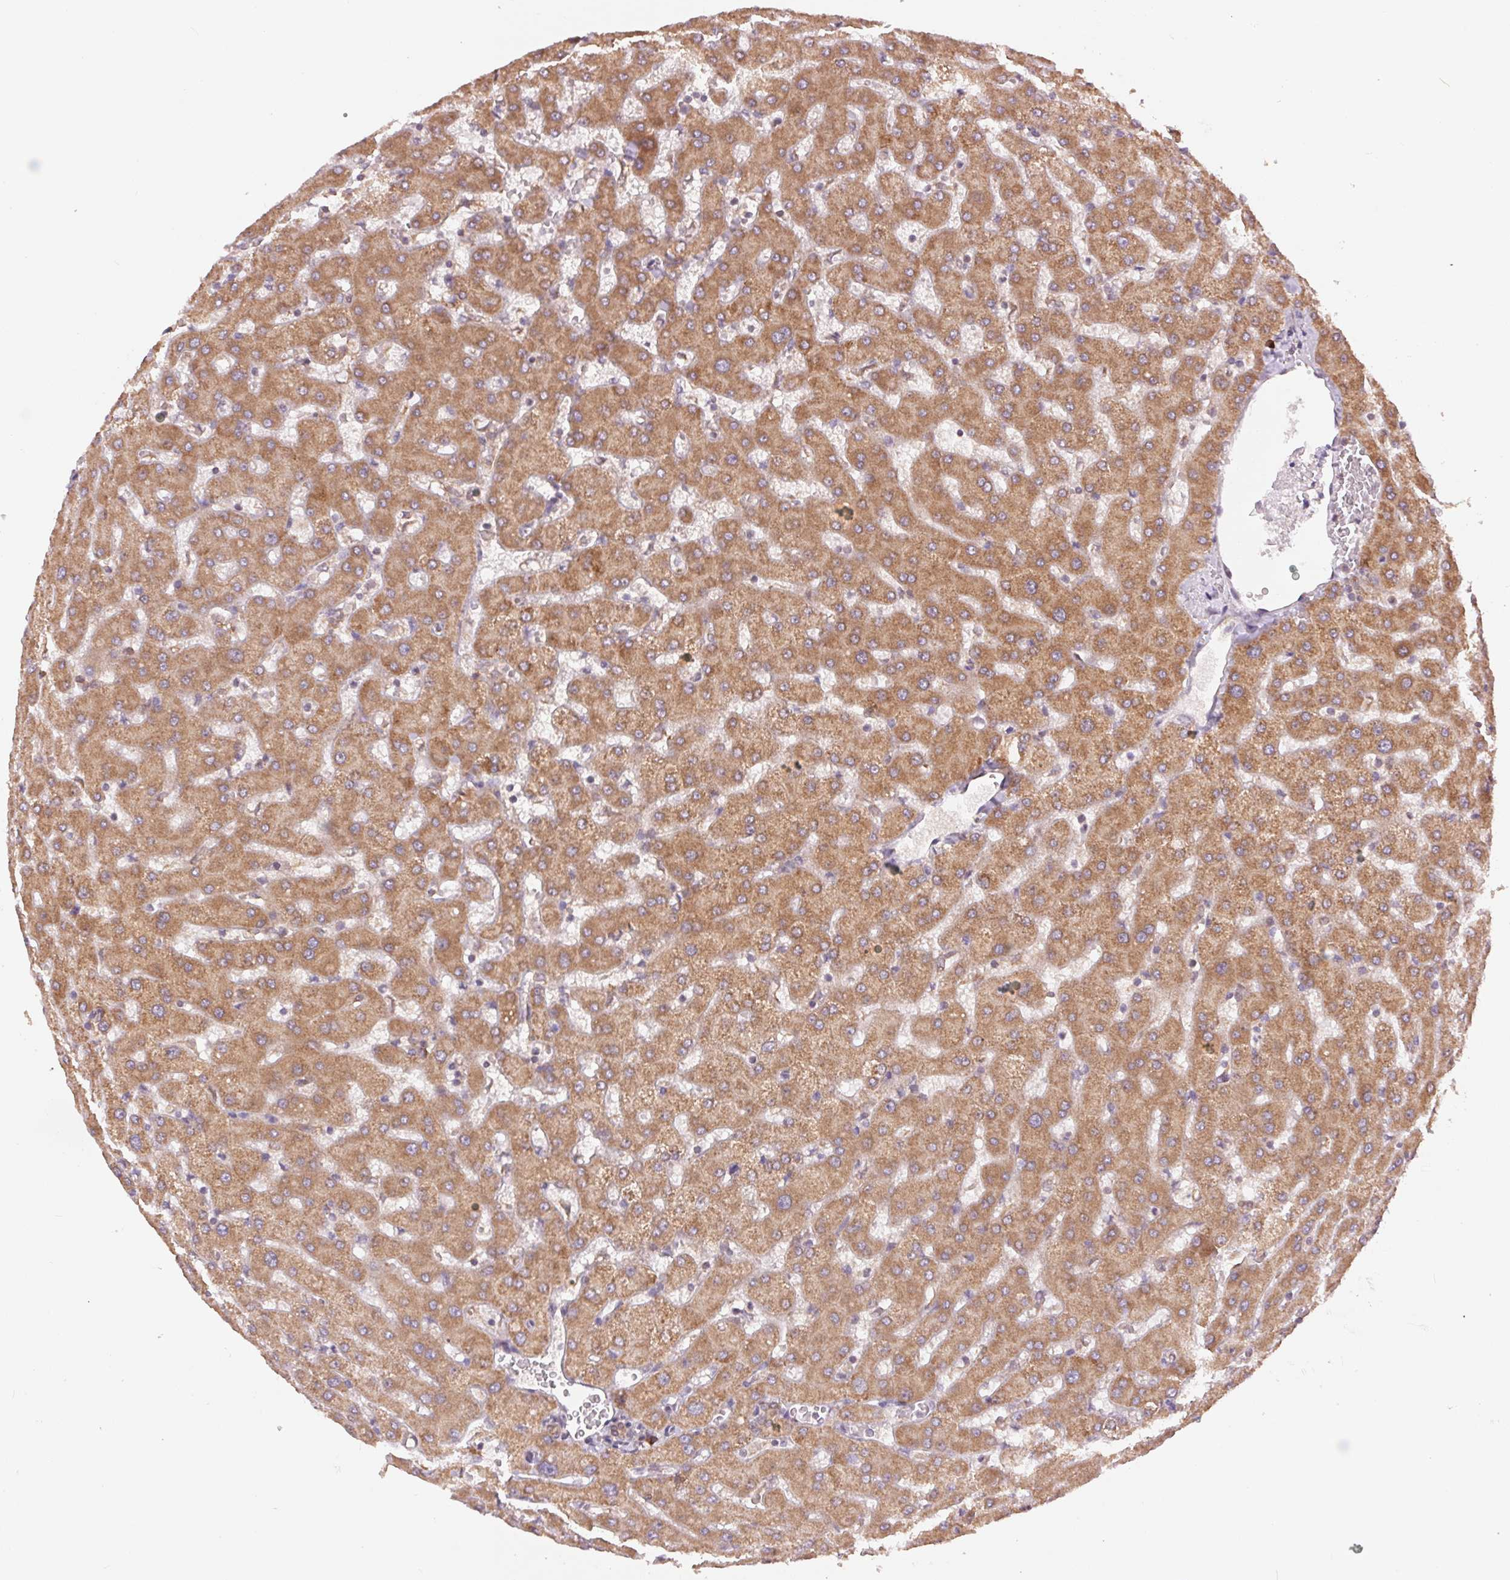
{"staining": {"intensity": "moderate", "quantity": ">75%", "location": "cytoplasmic/membranous"}, "tissue": "liver", "cell_type": "Cholangiocytes", "image_type": "normal", "snomed": [{"axis": "morphology", "description": "Normal tissue, NOS"}, {"axis": "topography", "description": "Liver"}], "caption": "Immunohistochemical staining of normal human liver displays >75% levels of moderate cytoplasmic/membranous protein expression in approximately >75% of cholangiocytes.", "gene": "TECR", "patient": {"sex": "female", "age": 63}}